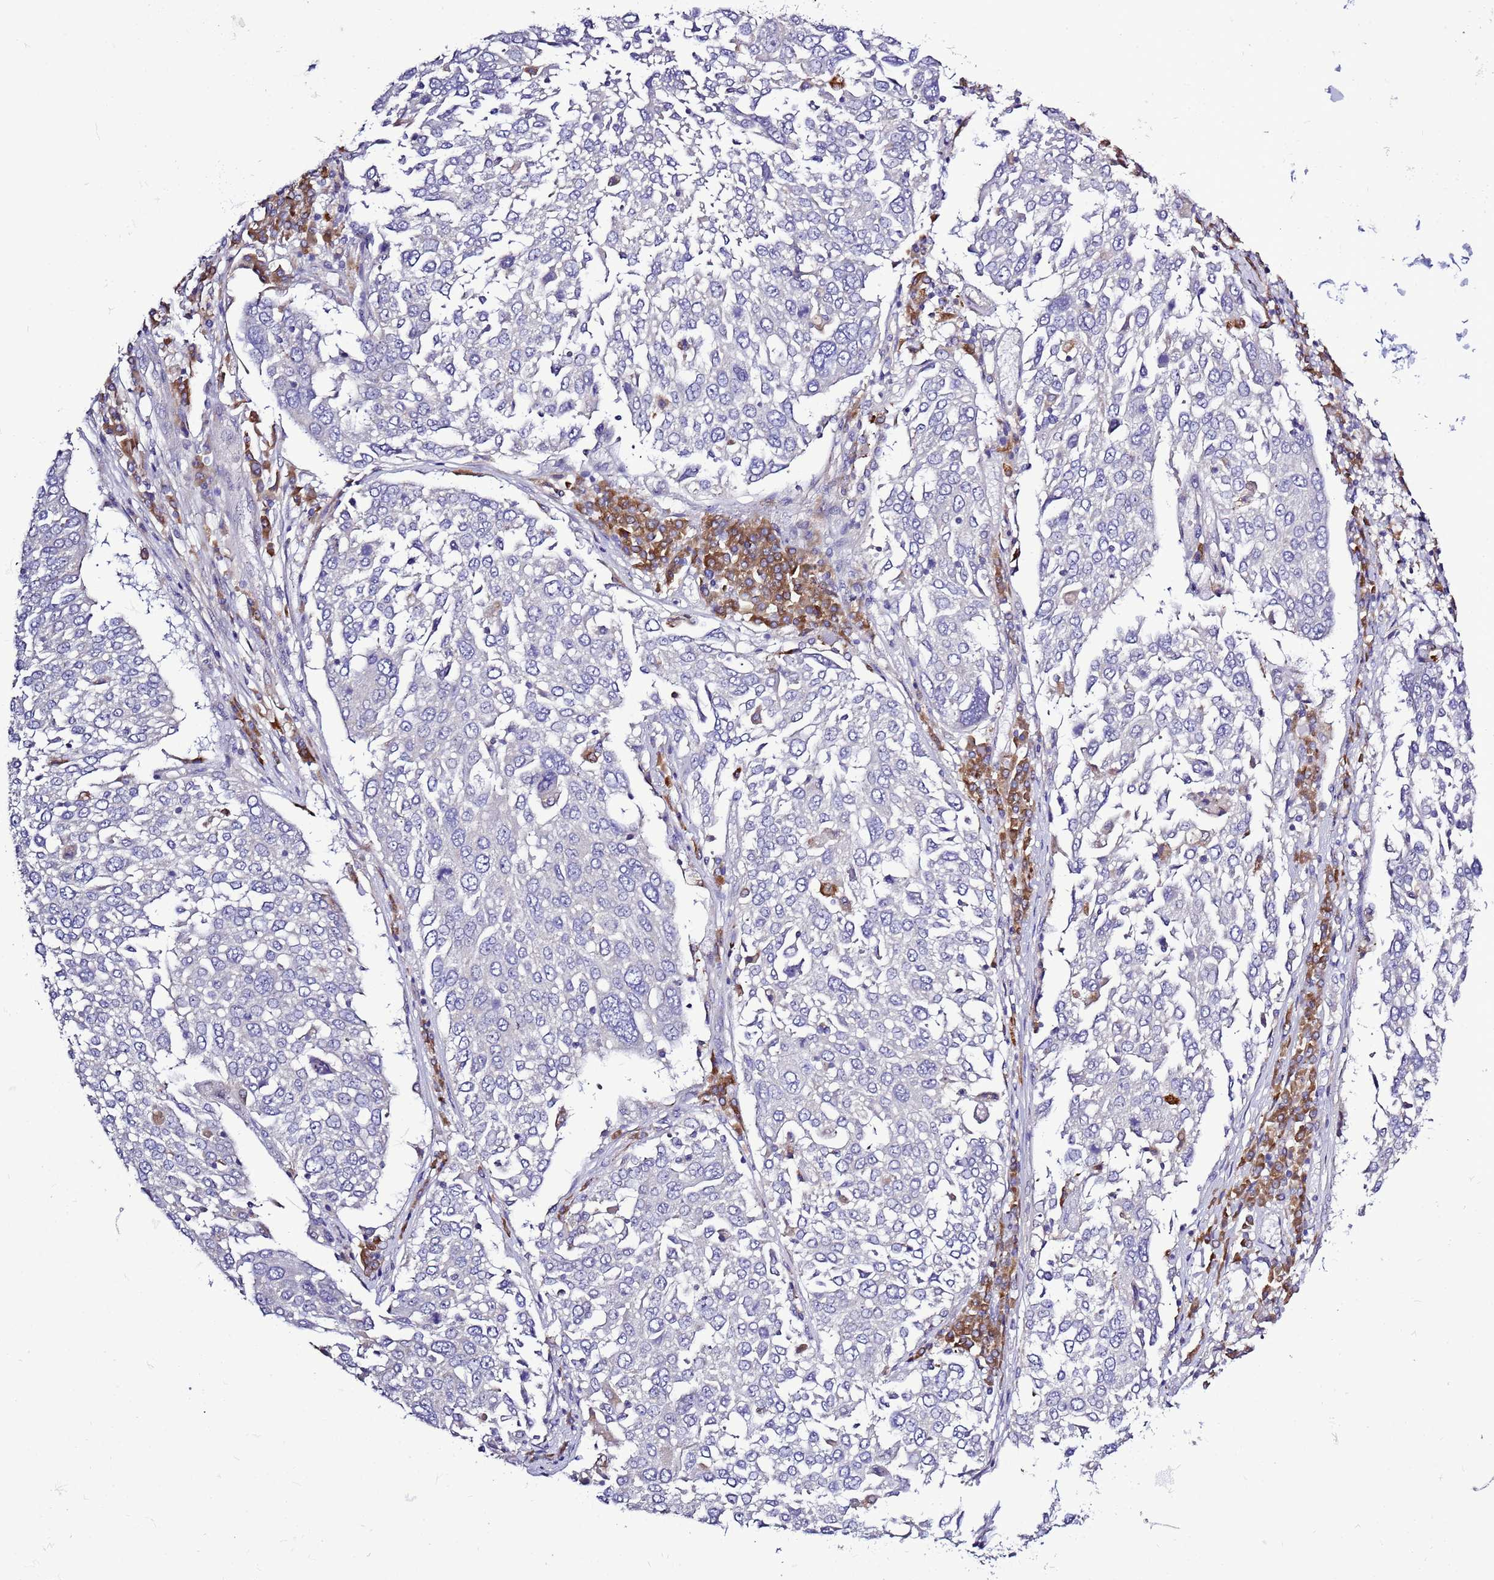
{"staining": {"intensity": "negative", "quantity": "none", "location": "none"}, "tissue": "lung cancer", "cell_type": "Tumor cells", "image_type": "cancer", "snomed": [{"axis": "morphology", "description": "Squamous cell carcinoma, NOS"}, {"axis": "topography", "description": "Lung"}], "caption": "Immunohistochemistry (IHC) of lung cancer (squamous cell carcinoma) exhibits no positivity in tumor cells.", "gene": "SPCS1", "patient": {"sex": "male", "age": 65}}